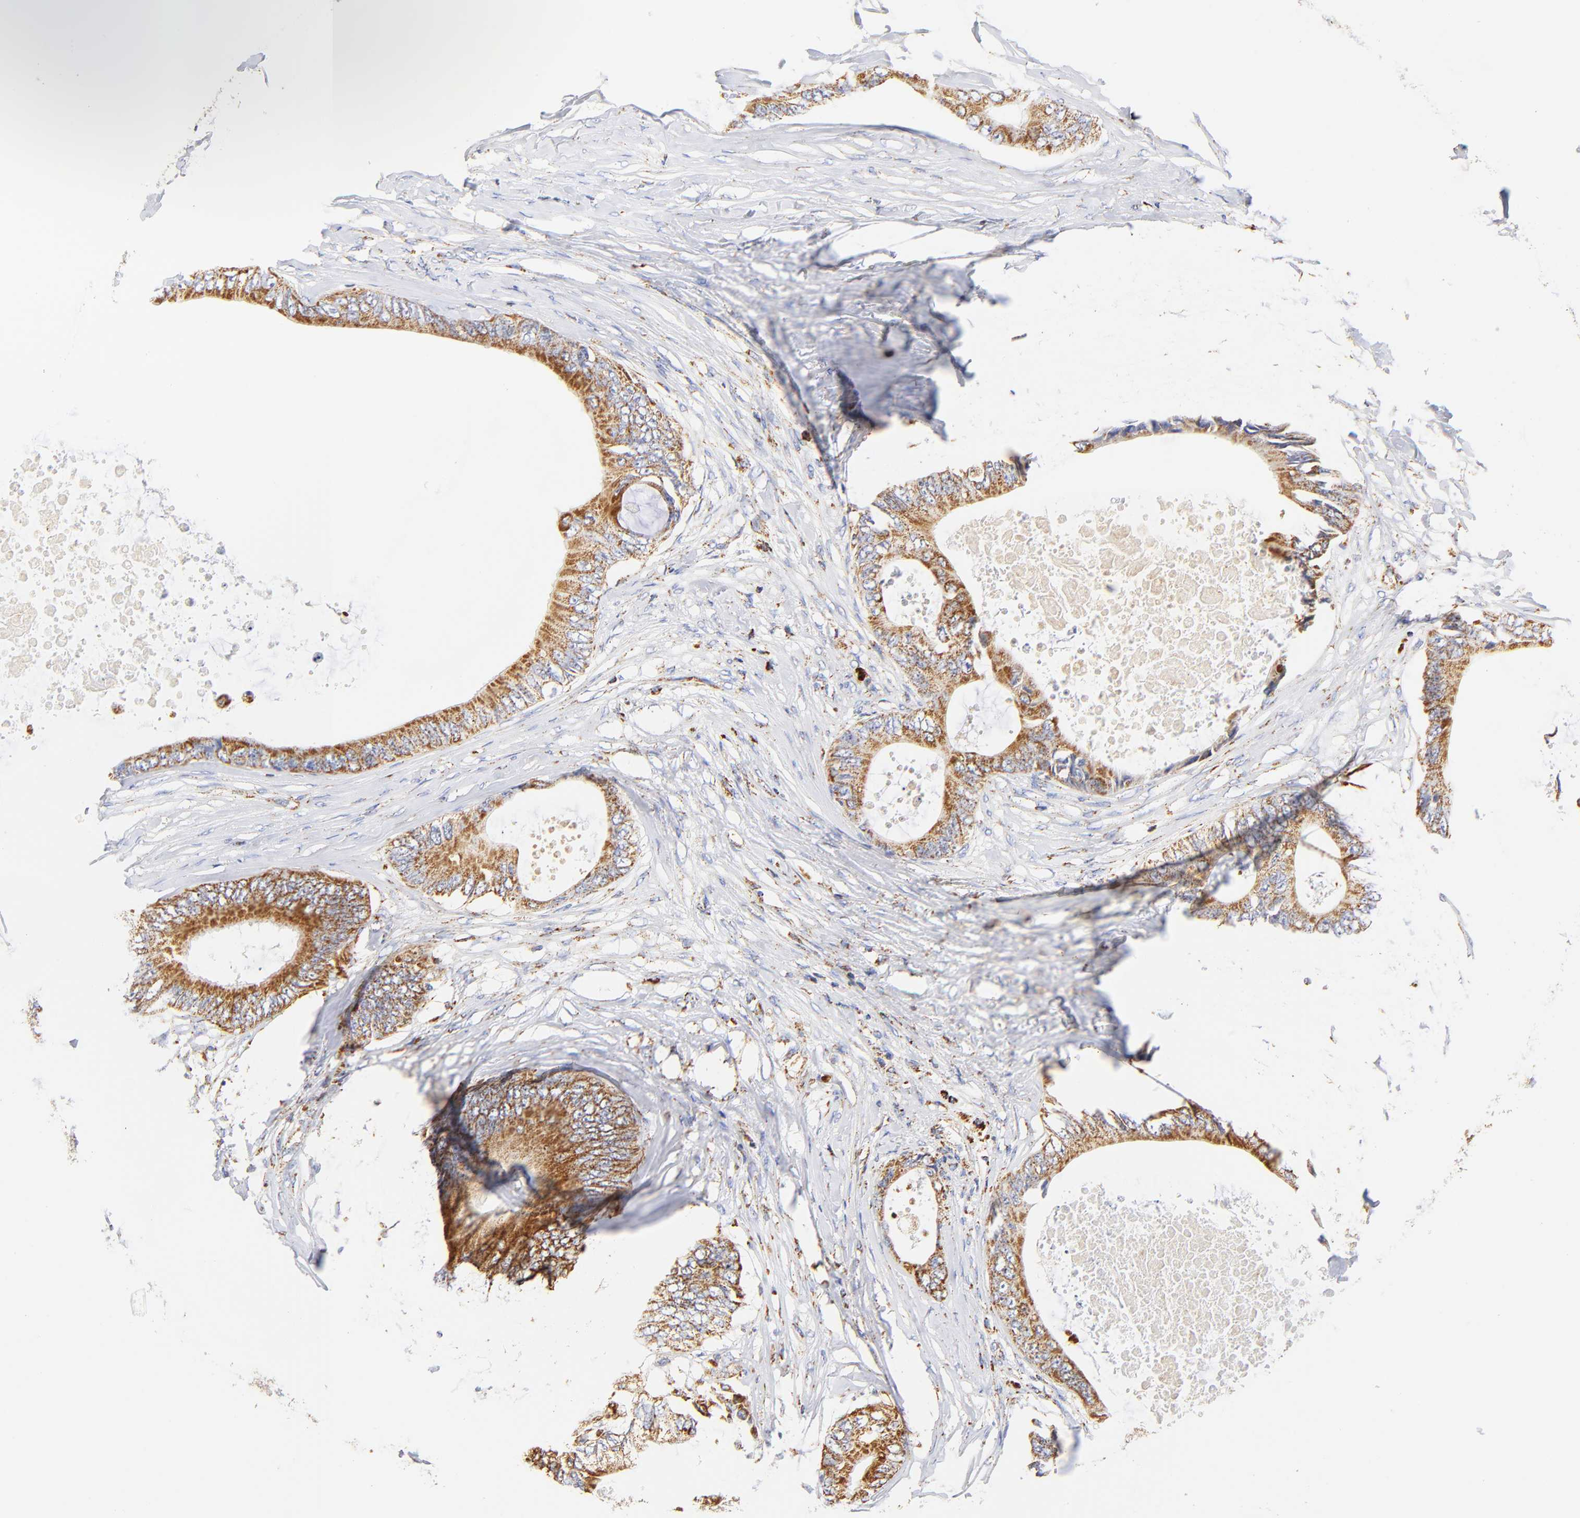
{"staining": {"intensity": "moderate", "quantity": ">75%", "location": "cytoplasmic/membranous"}, "tissue": "colorectal cancer", "cell_type": "Tumor cells", "image_type": "cancer", "snomed": [{"axis": "morphology", "description": "Normal tissue, NOS"}, {"axis": "morphology", "description": "Adenocarcinoma, NOS"}, {"axis": "topography", "description": "Rectum"}, {"axis": "topography", "description": "Peripheral nerve tissue"}], "caption": "This histopathology image shows IHC staining of adenocarcinoma (colorectal), with medium moderate cytoplasmic/membranous positivity in about >75% of tumor cells.", "gene": "ATP5F1D", "patient": {"sex": "female", "age": 77}}